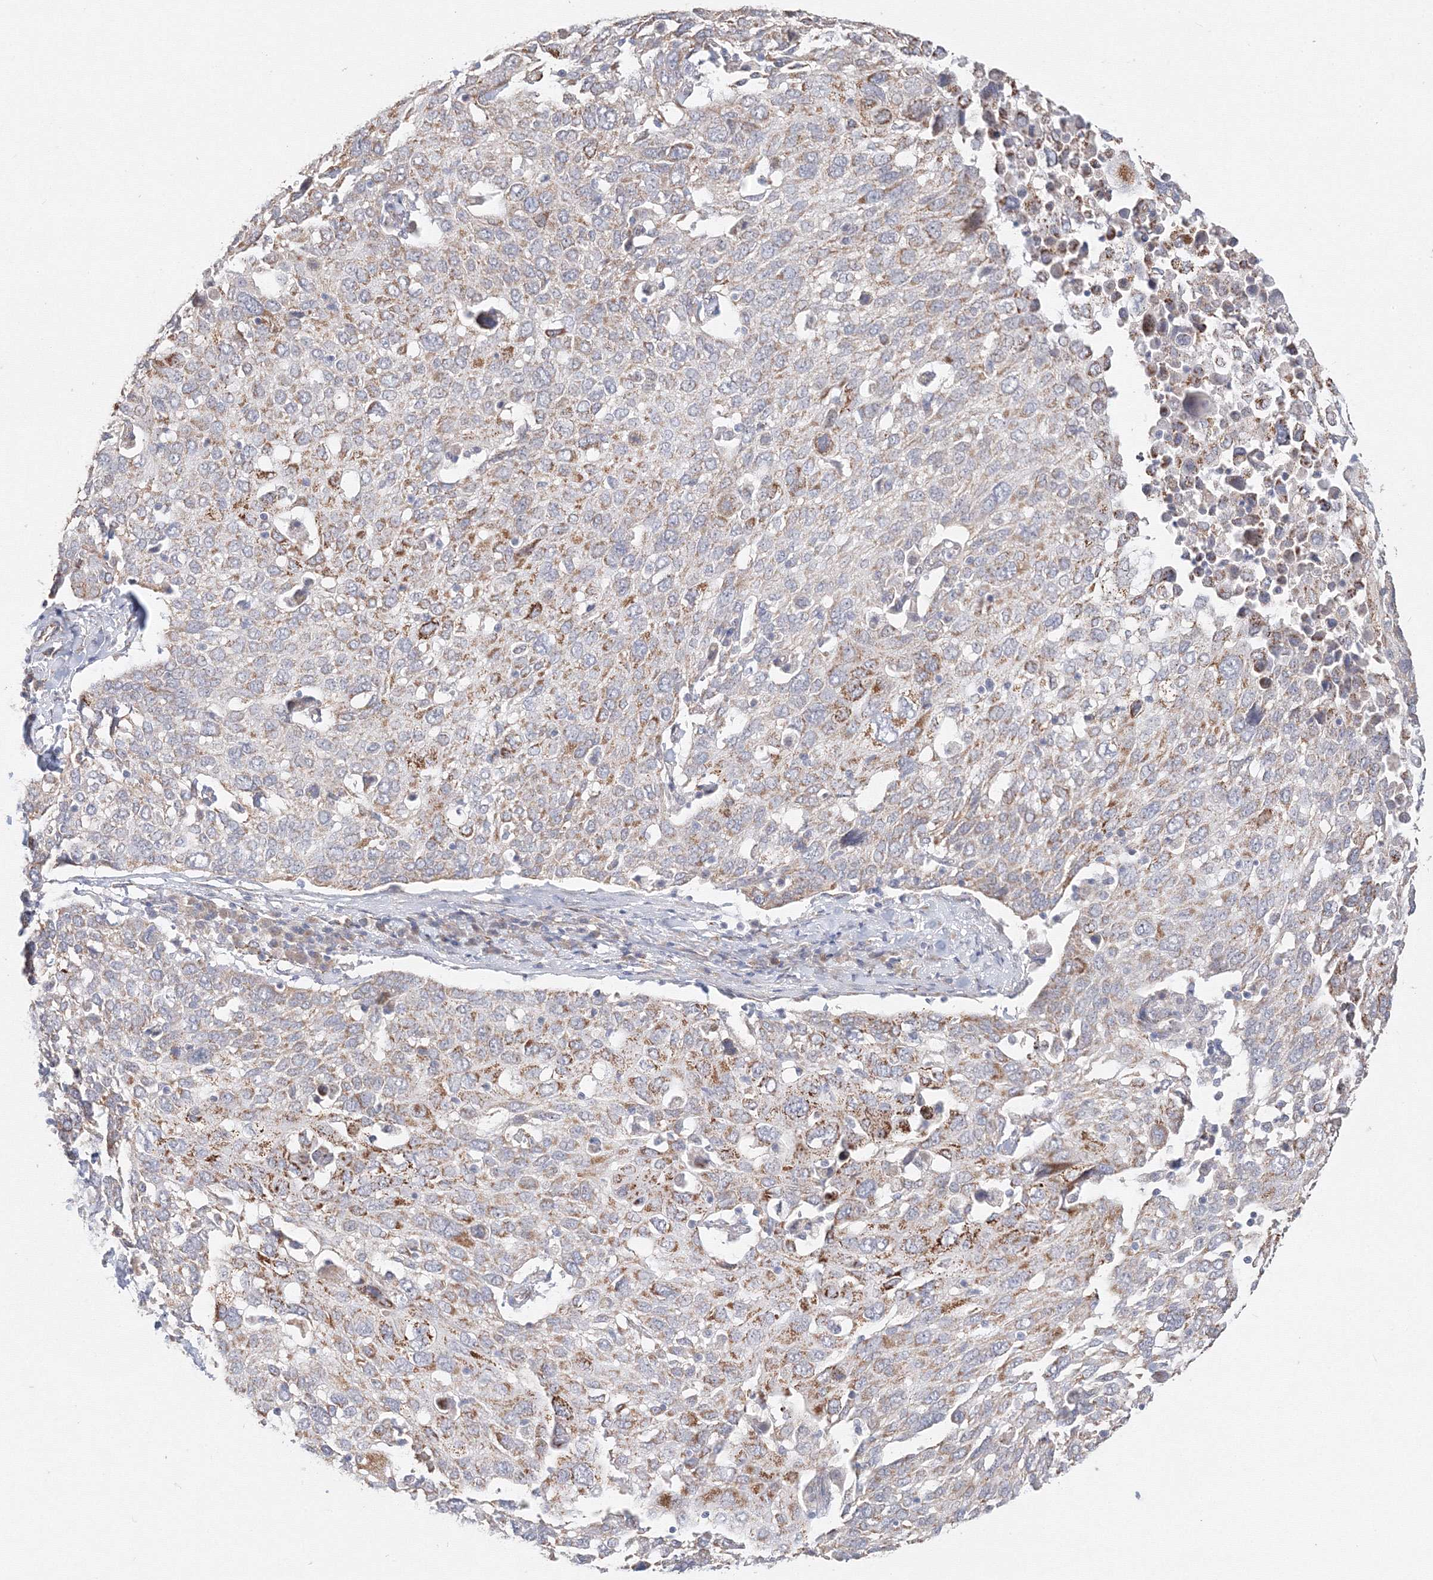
{"staining": {"intensity": "moderate", "quantity": "25%-75%", "location": "cytoplasmic/membranous"}, "tissue": "lung cancer", "cell_type": "Tumor cells", "image_type": "cancer", "snomed": [{"axis": "morphology", "description": "Squamous cell carcinoma, NOS"}, {"axis": "topography", "description": "Lung"}], "caption": "This micrograph reveals immunohistochemistry staining of human lung squamous cell carcinoma, with medium moderate cytoplasmic/membranous staining in about 25%-75% of tumor cells.", "gene": "DHRS12", "patient": {"sex": "male", "age": 65}}